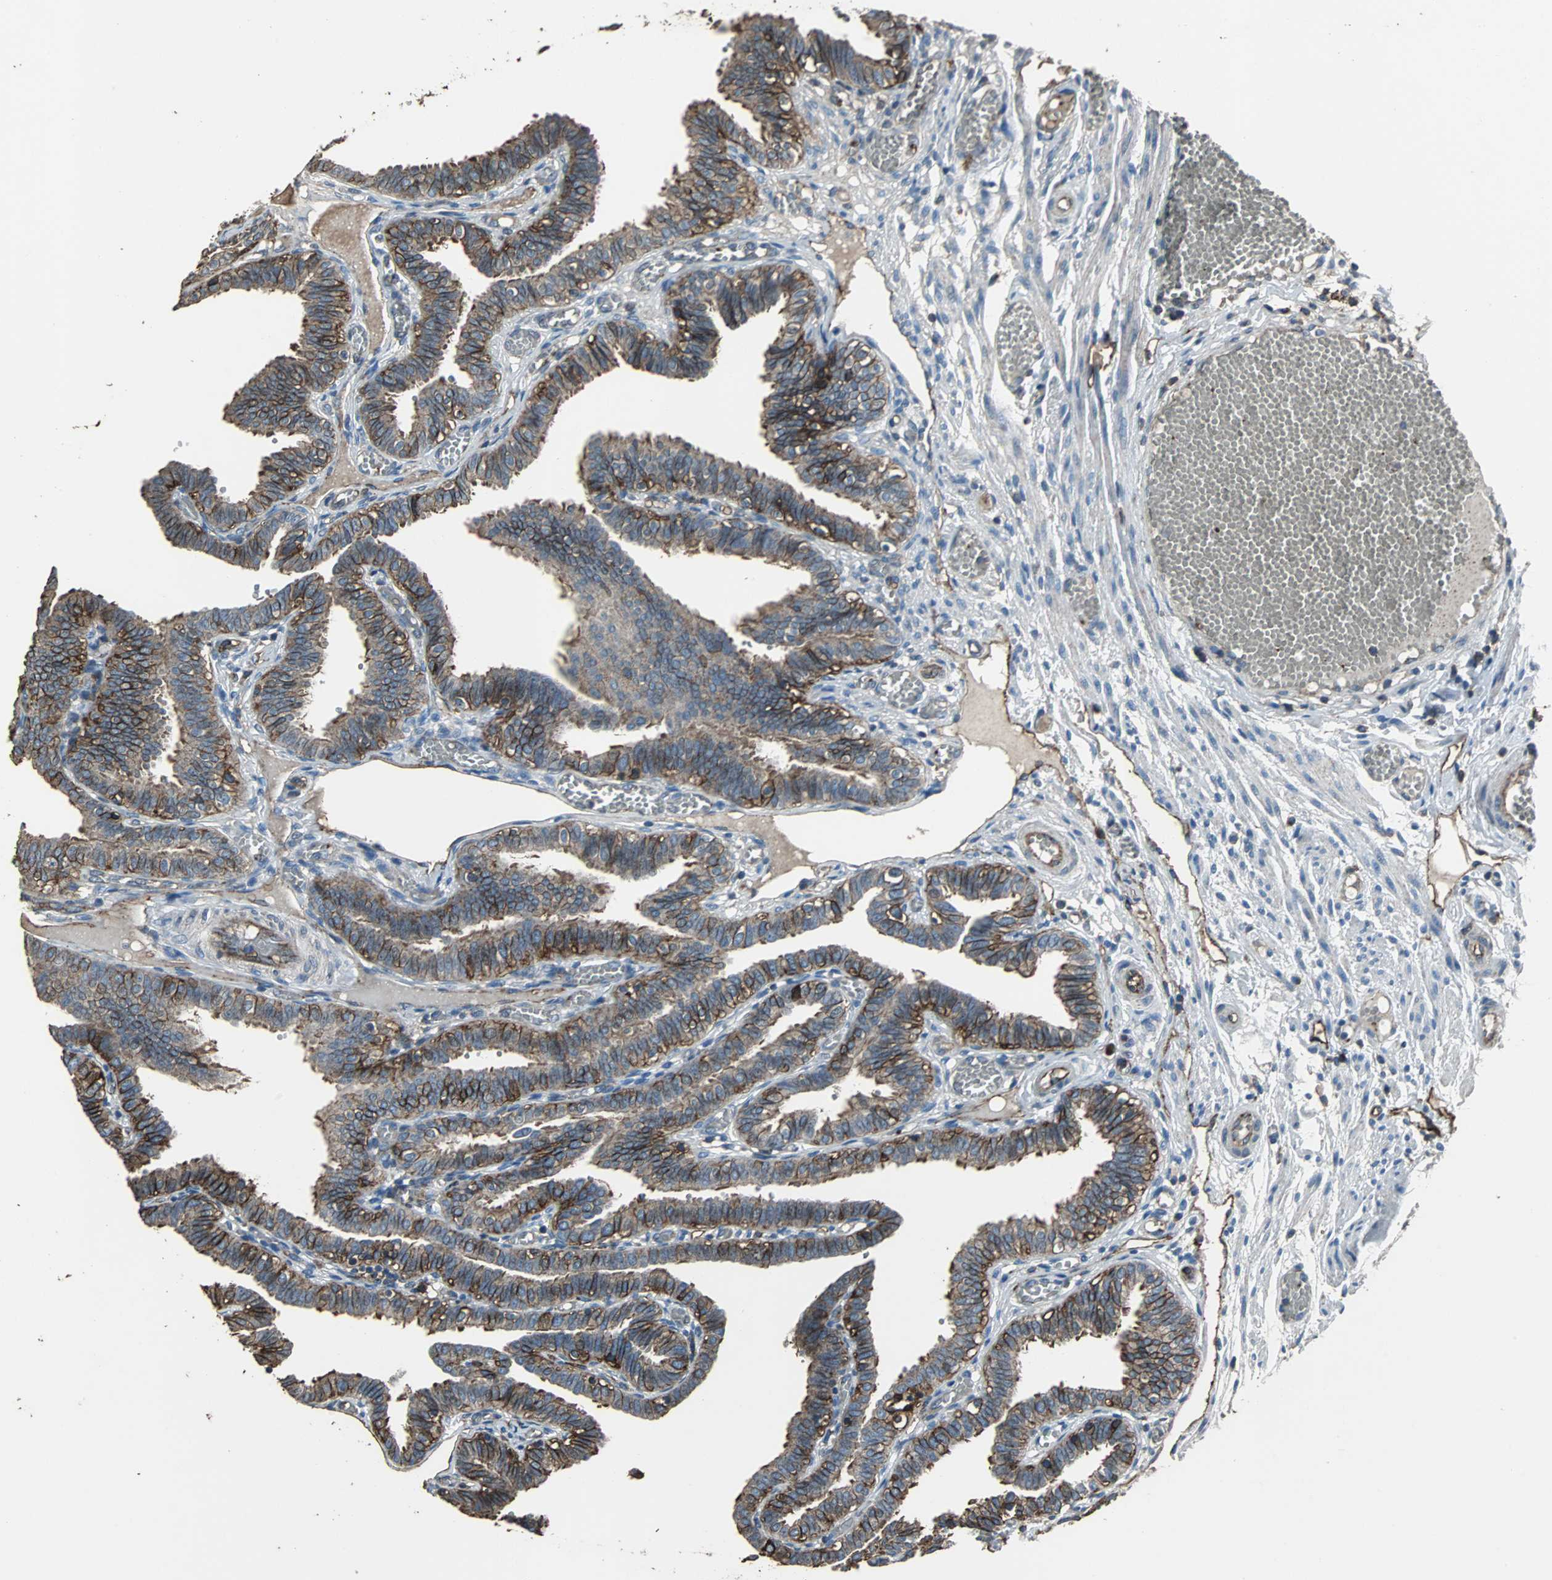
{"staining": {"intensity": "moderate", "quantity": ">75%", "location": "cytoplasmic/membranous"}, "tissue": "fallopian tube", "cell_type": "Glandular cells", "image_type": "normal", "snomed": [{"axis": "morphology", "description": "Normal tissue, NOS"}, {"axis": "topography", "description": "Fallopian tube"}], "caption": "Glandular cells demonstrate moderate cytoplasmic/membranous positivity in about >75% of cells in normal fallopian tube.", "gene": "F11R", "patient": {"sex": "female", "age": 29}}